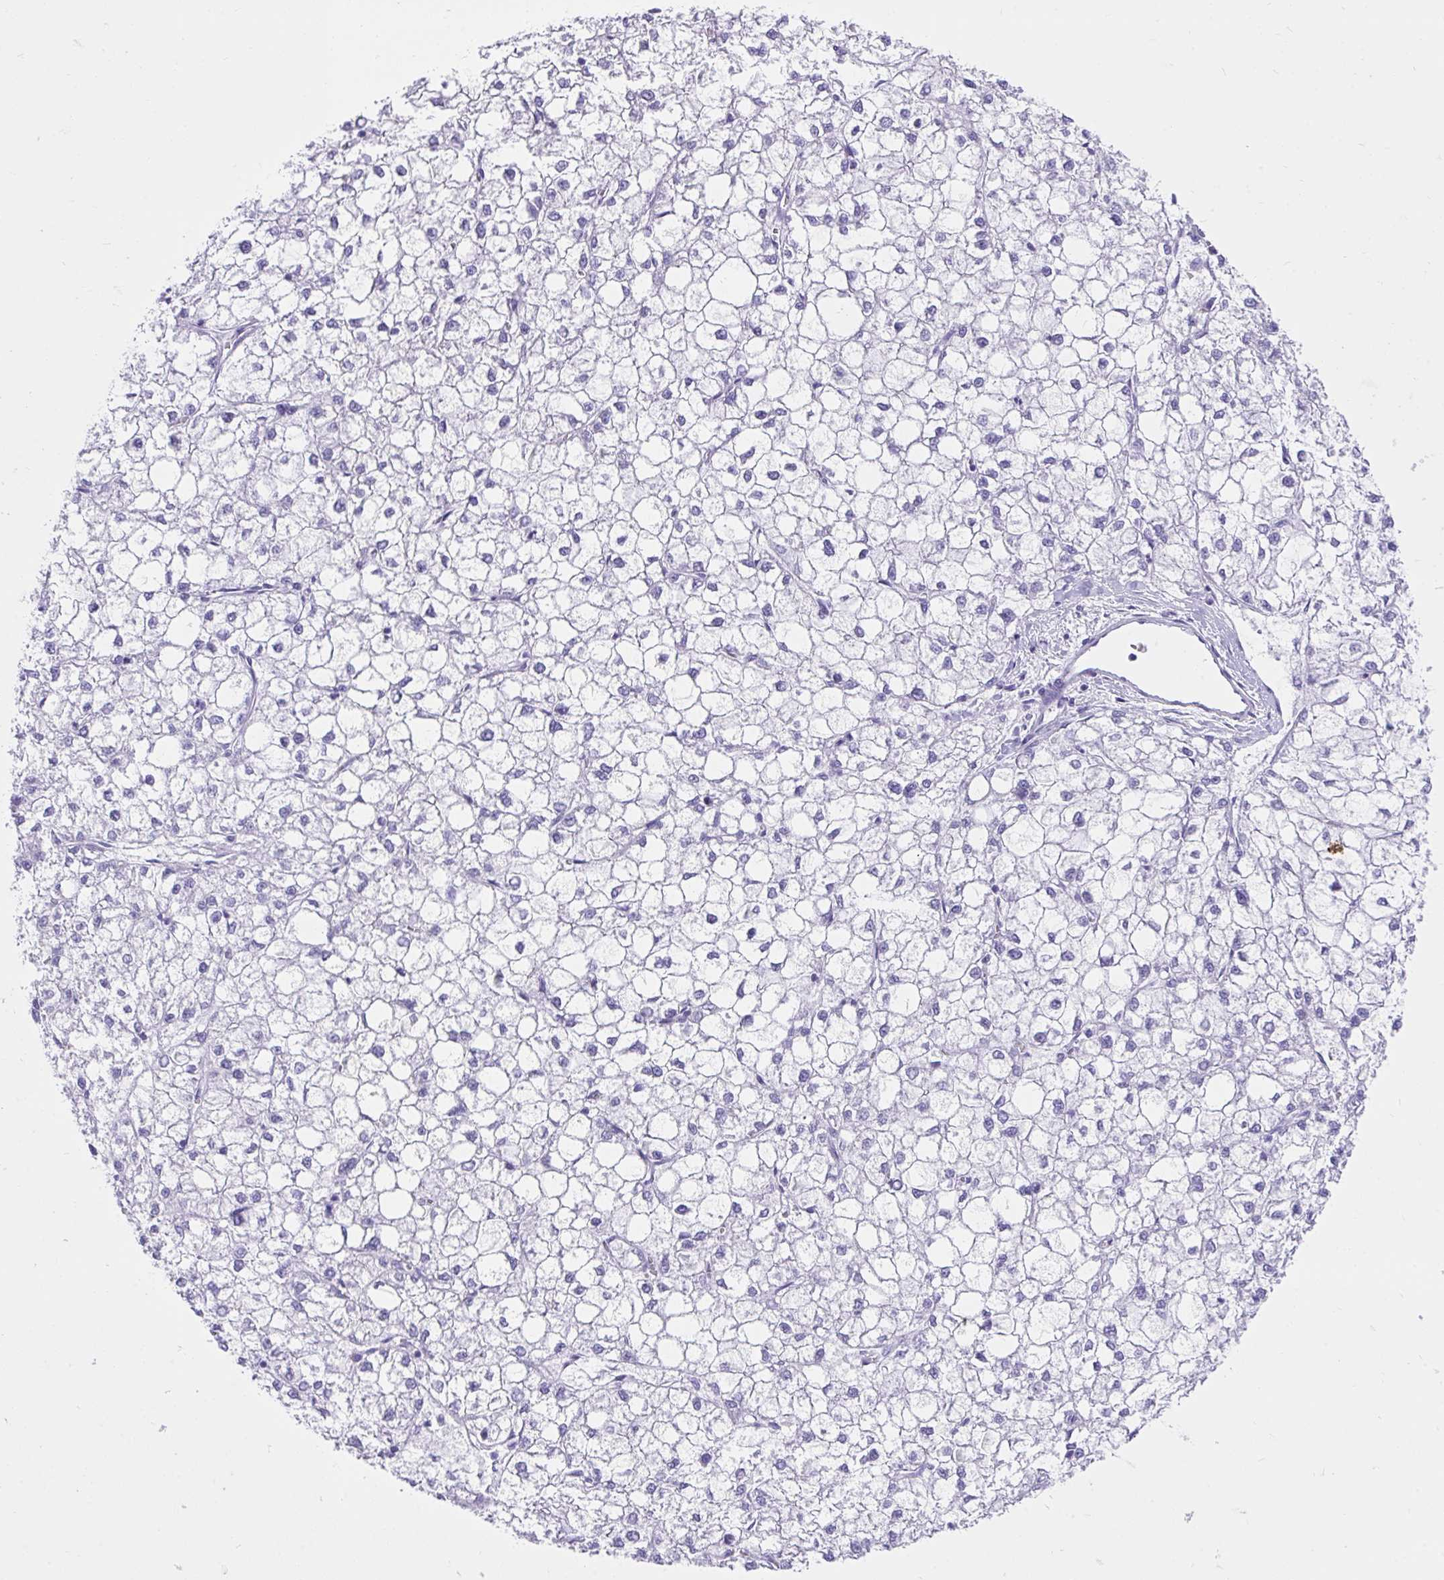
{"staining": {"intensity": "negative", "quantity": "none", "location": "none"}, "tissue": "liver cancer", "cell_type": "Tumor cells", "image_type": "cancer", "snomed": [{"axis": "morphology", "description": "Carcinoma, Hepatocellular, NOS"}, {"axis": "topography", "description": "Liver"}], "caption": "The histopathology image shows no staining of tumor cells in liver hepatocellular carcinoma.", "gene": "KCNN4", "patient": {"sex": "female", "age": 43}}